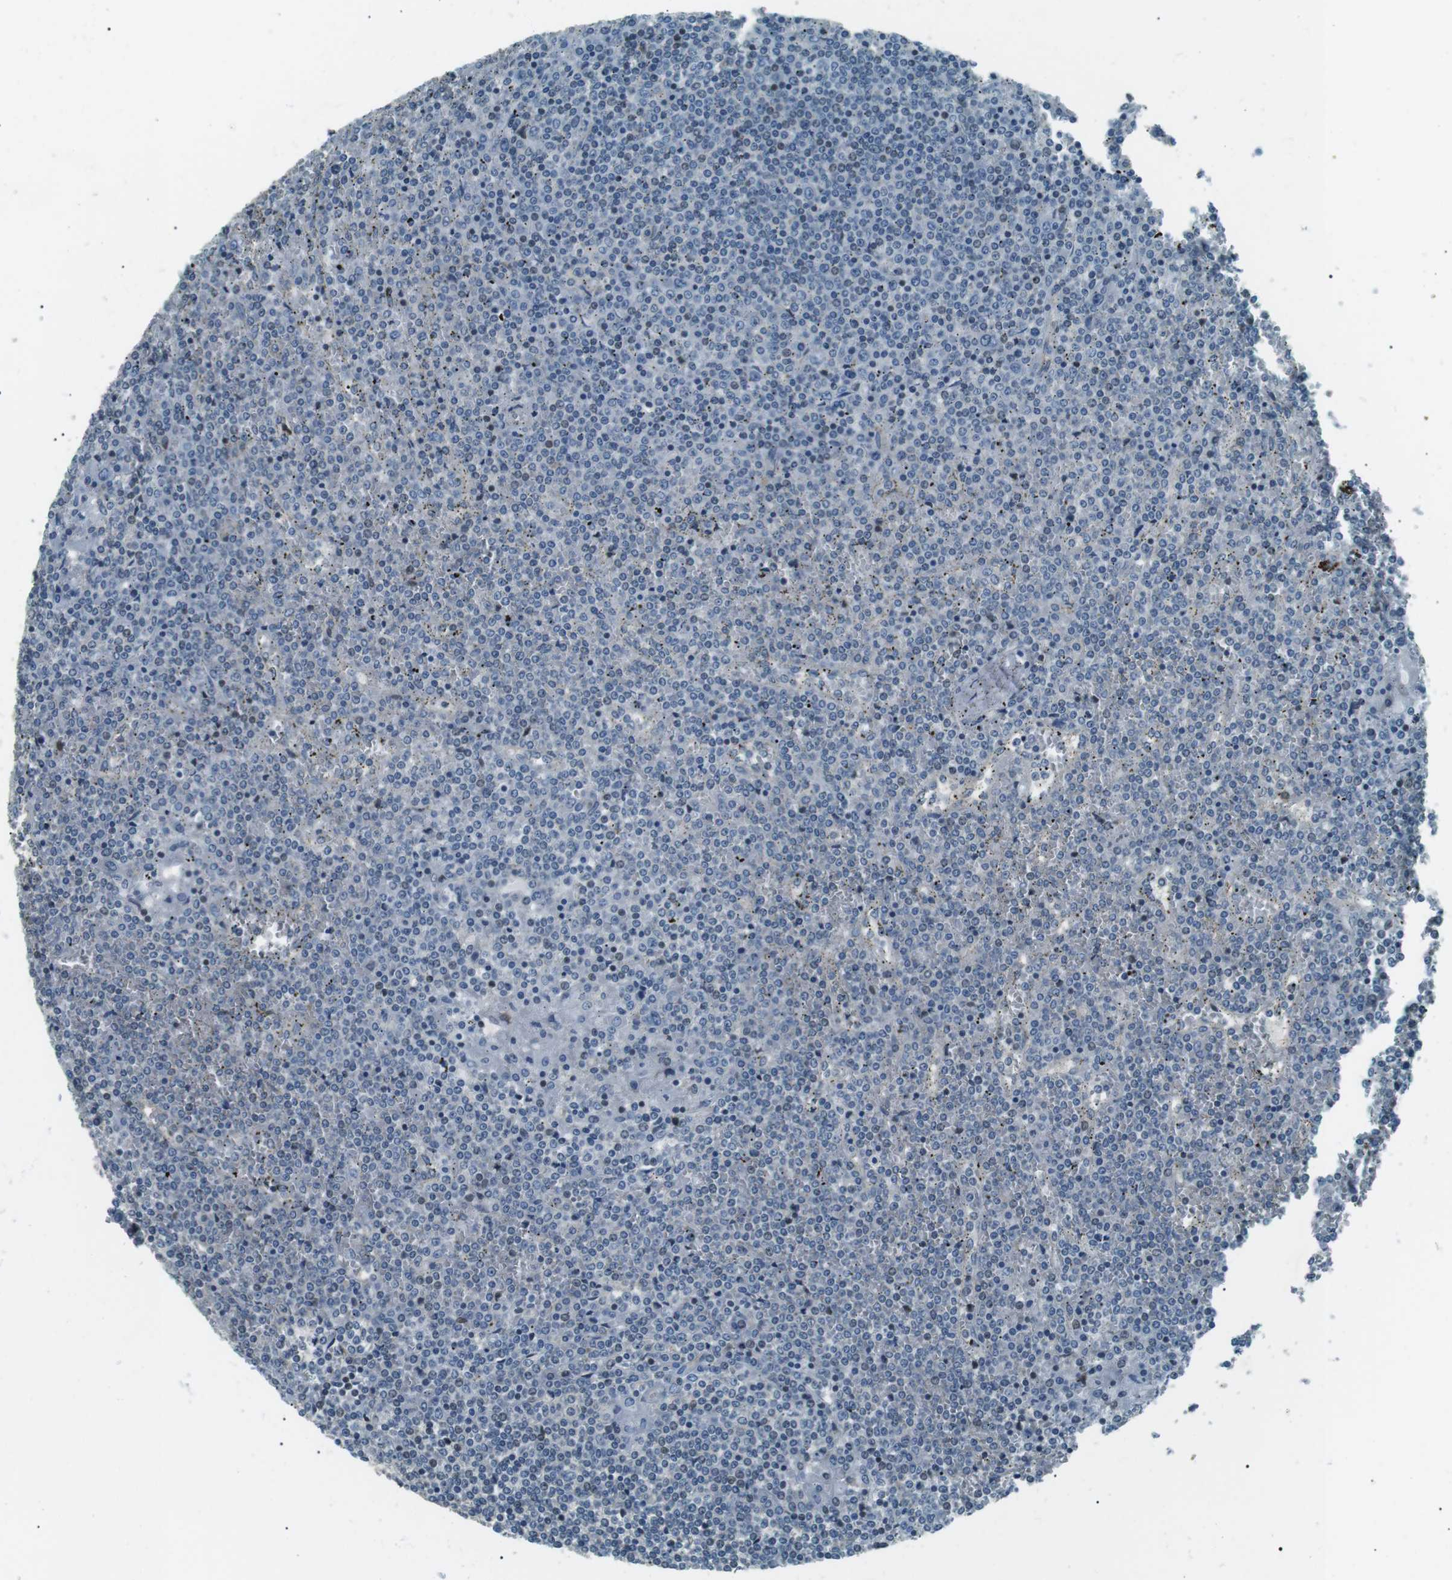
{"staining": {"intensity": "weak", "quantity": "<25%", "location": "nuclear"}, "tissue": "lymphoma", "cell_type": "Tumor cells", "image_type": "cancer", "snomed": [{"axis": "morphology", "description": "Malignant lymphoma, non-Hodgkin's type, Low grade"}, {"axis": "topography", "description": "Spleen"}], "caption": "A high-resolution micrograph shows immunohistochemistry (IHC) staining of low-grade malignant lymphoma, non-Hodgkin's type, which shows no significant staining in tumor cells. (Immunohistochemistry, brightfield microscopy, high magnification).", "gene": "TMEM74", "patient": {"sex": "female", "age": 19}}